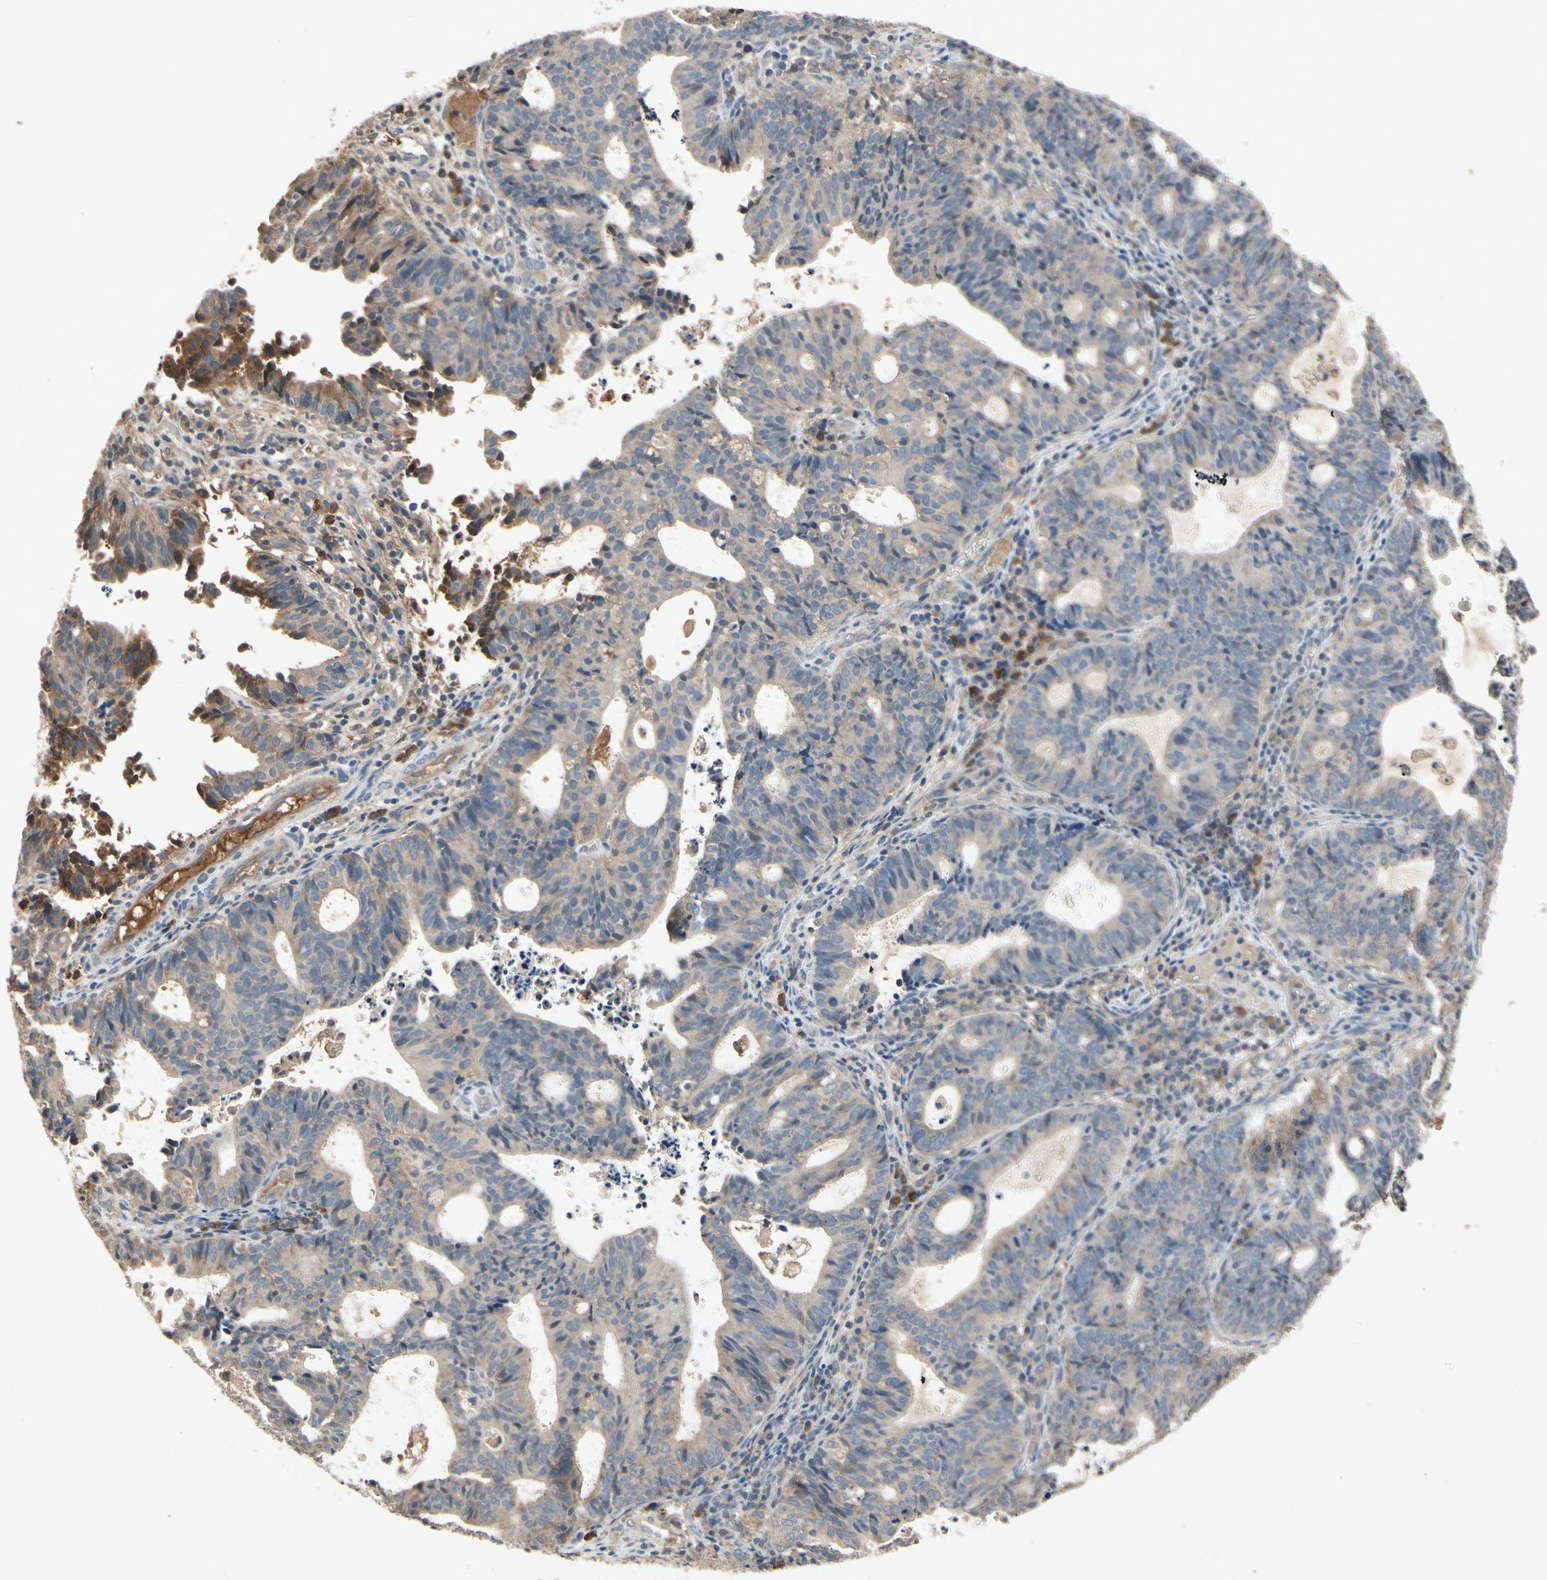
{"staining": {"intensity": "weak", "quantity": ">75%", "location": "cytoplasmic/membranous"}, "tissue": "endometrial cancer", "cell_type": "Tumor cells", "image_type": "cancer", "snomed": [{"axis": "morphology", "description": "Adenocarcinoma, NOS"}, {"axis": "topography", "description": "Uterus"}], "caption": "The photomicrograph reveals a brown stain indicating the presence of a protein in the cytoplasmic/membranous of tumor cells in adenocarcinoma (endometrial).", "gene": "IL1RL1", "patient": {"sex": "female", "age": 83}}